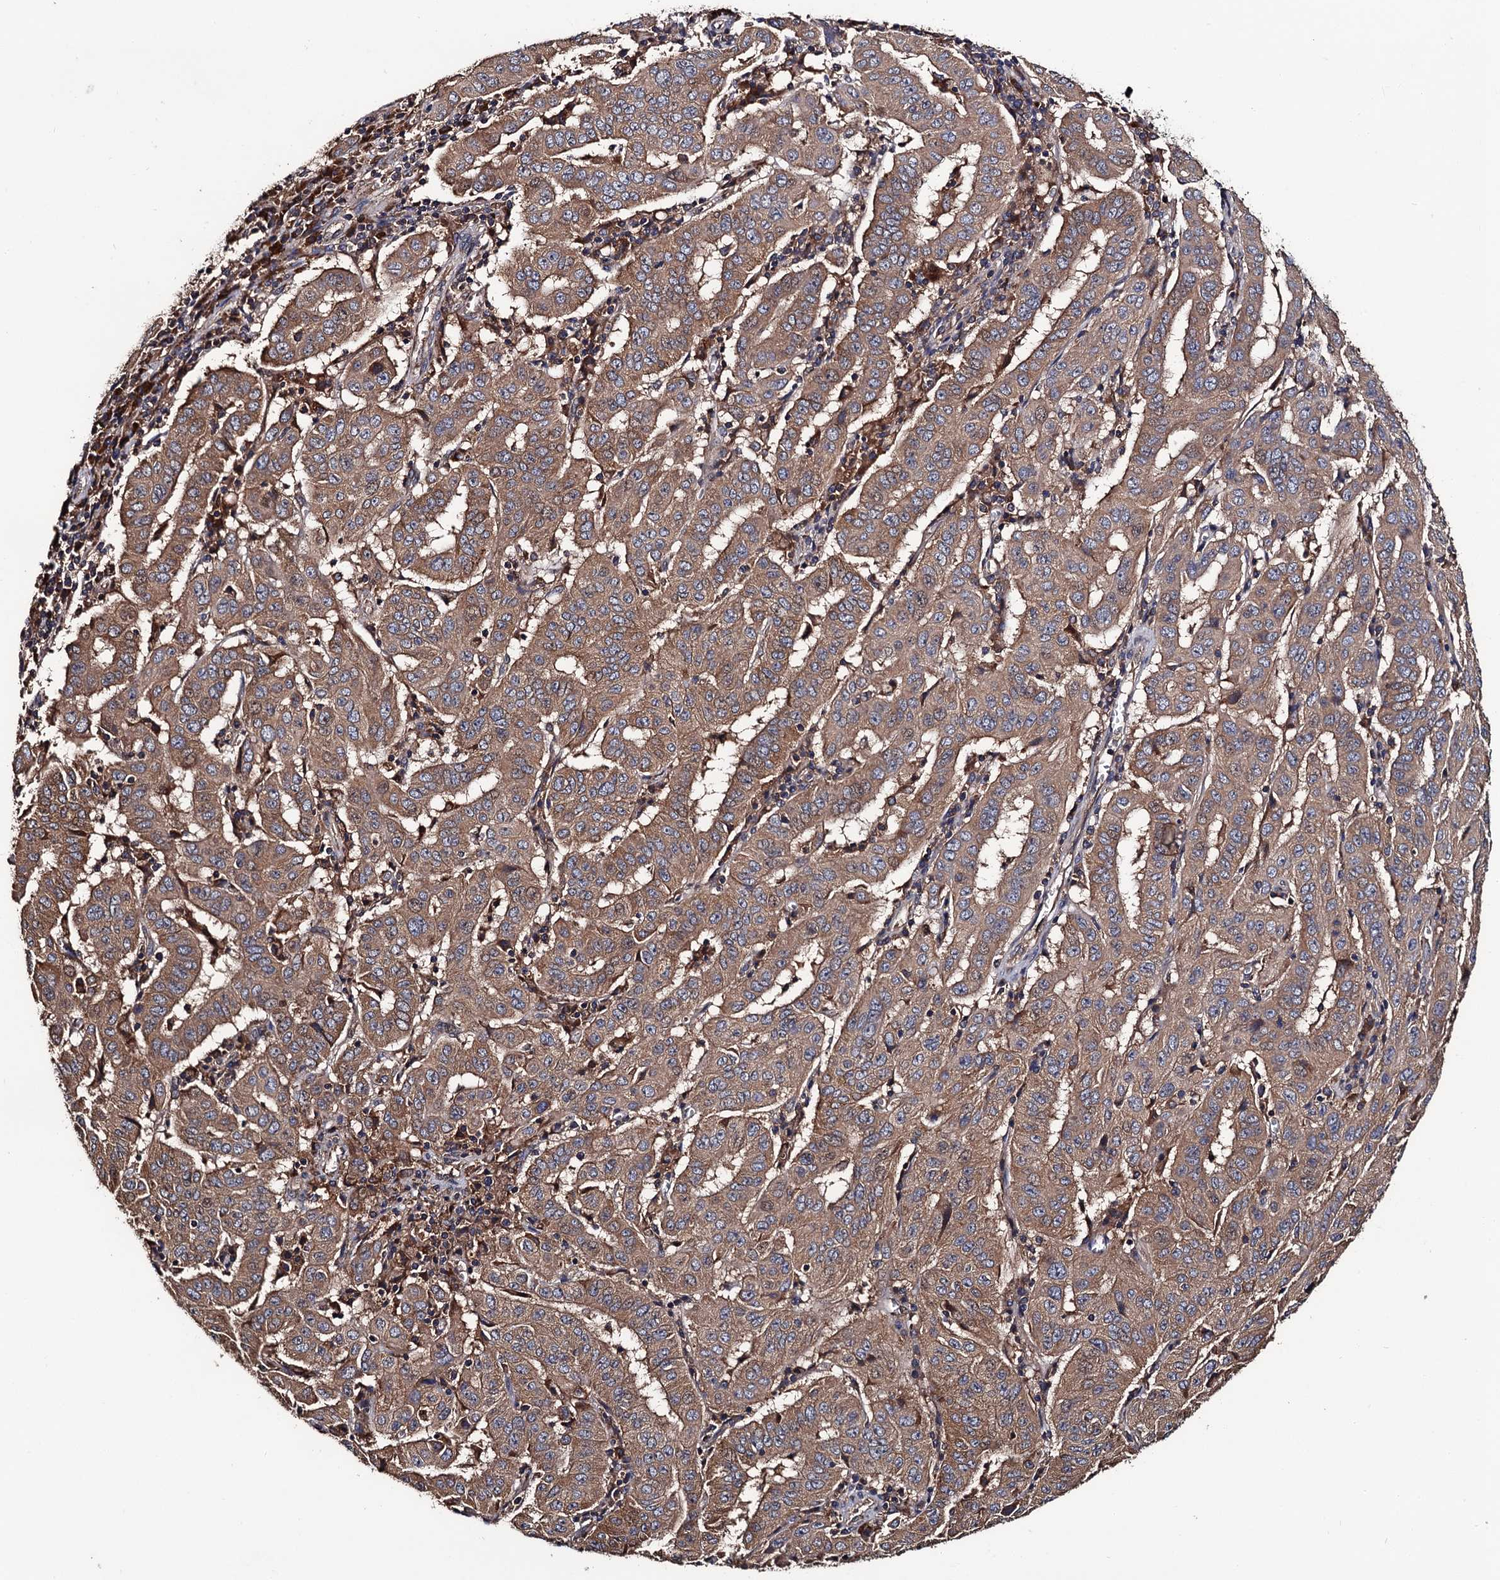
{"staining": {"intensity": "moderate", "quantity": ">75%", "location": "cytoplasmic/membranous"}, "tissue": "pancreatic cancer", "cell_type": "Tumor cells", "image_type": "cancer", "snomed": [{"axis": "morphology", "description": "Adenocarcinoma, NOS"}, {"axis": "topography", "description": "Pancreas"}], "caption": "Protein analysis of adenocarcinoma (pancreatic) tissue reveals moderate cytoplasmic/membranous staining in about >75% of tumor cells.", "gene": "RGS11", "patient": {"sex": "male", "age": 63}}